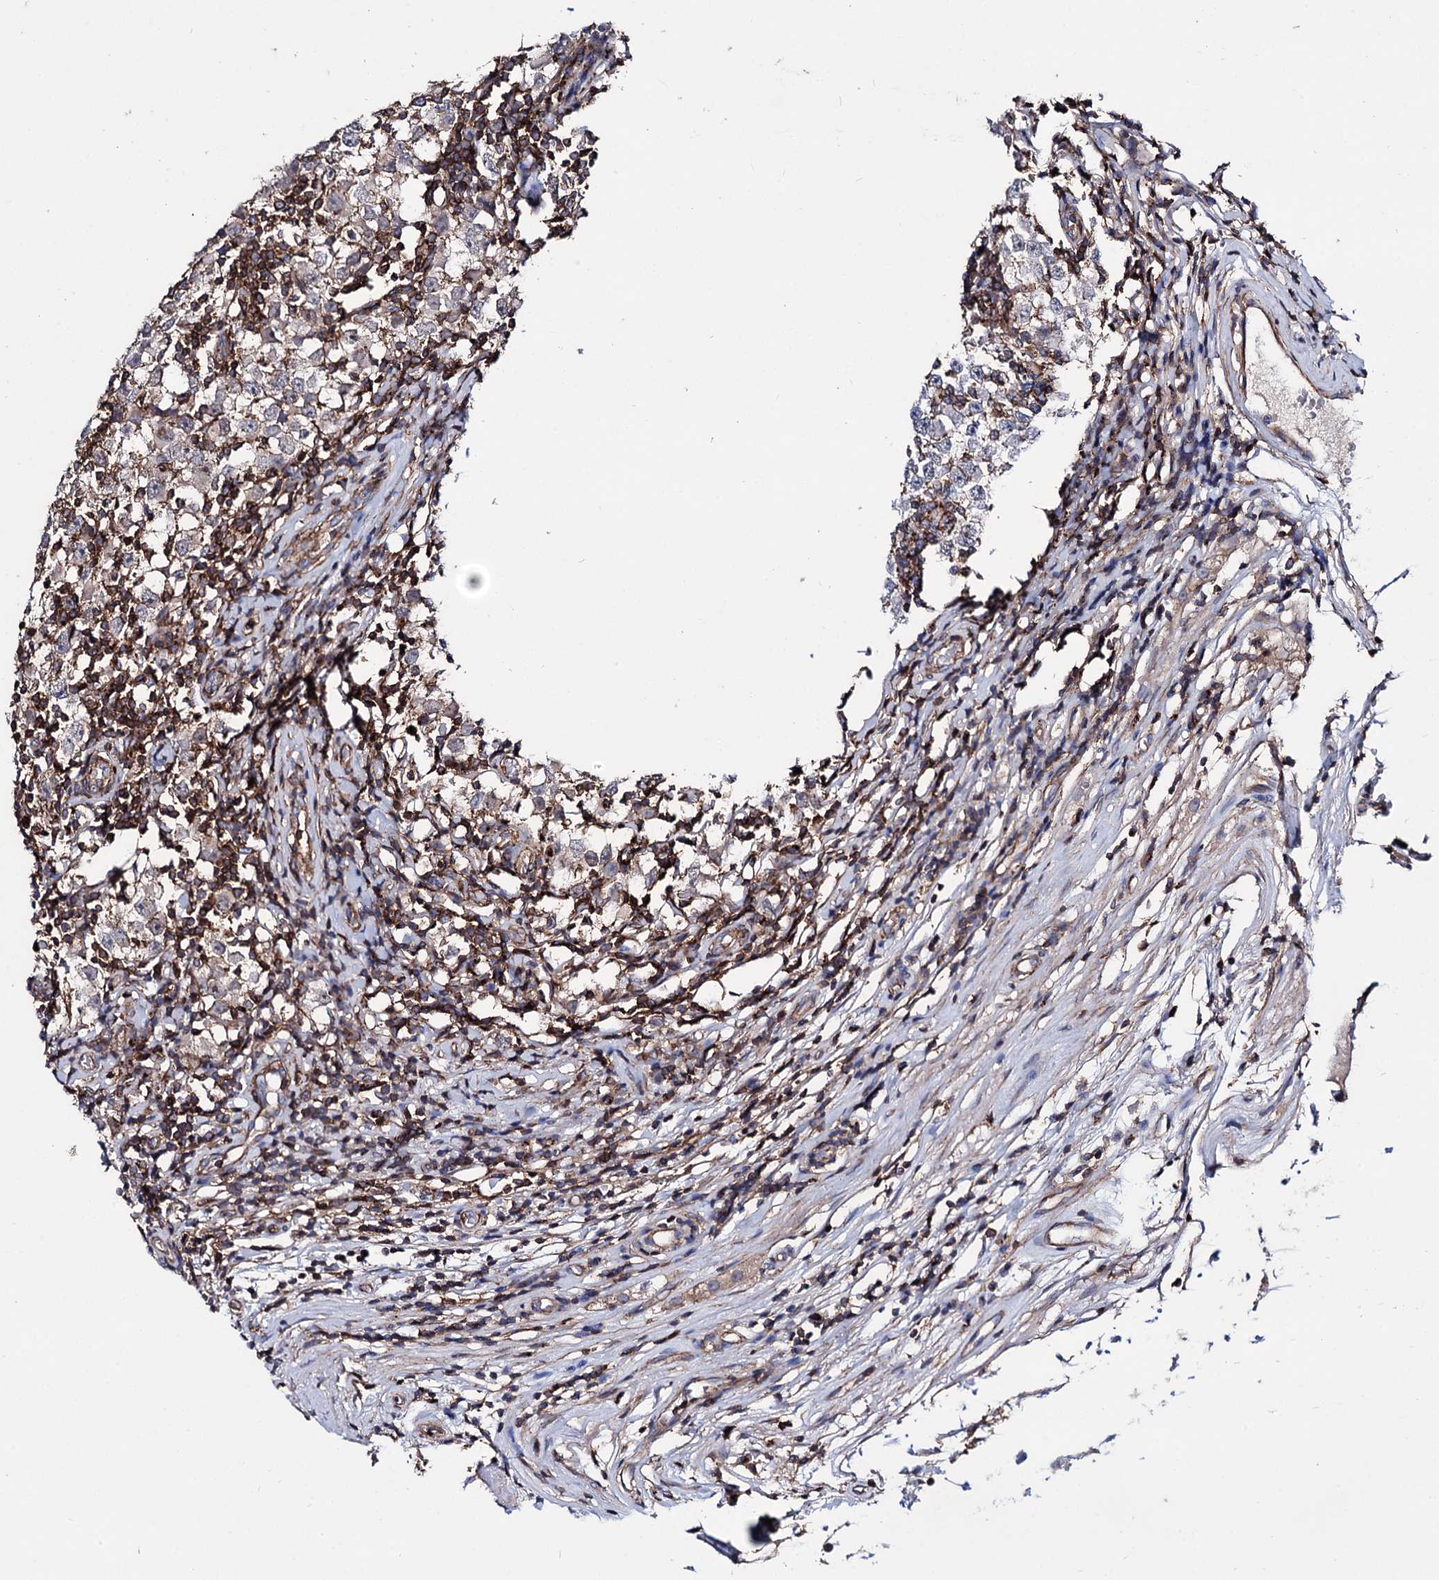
{"staining": {"intensity": "negative", "quantity": "none", "location": "none"}, "tissue": "testis cancer", "cell_type": "Tumor cells", "image_type": "cancer", "snomed": [{"axis": "morphology", "description": "Seminoma, NOS"}, {"axis": "topography", "description": "Testis"}], "caption": "A micrograph of human testis cancer (seminoma) is negative for staining in tumor cells.", "gene": "DEF6", "patient": {"sex": "male", "age": 65}}